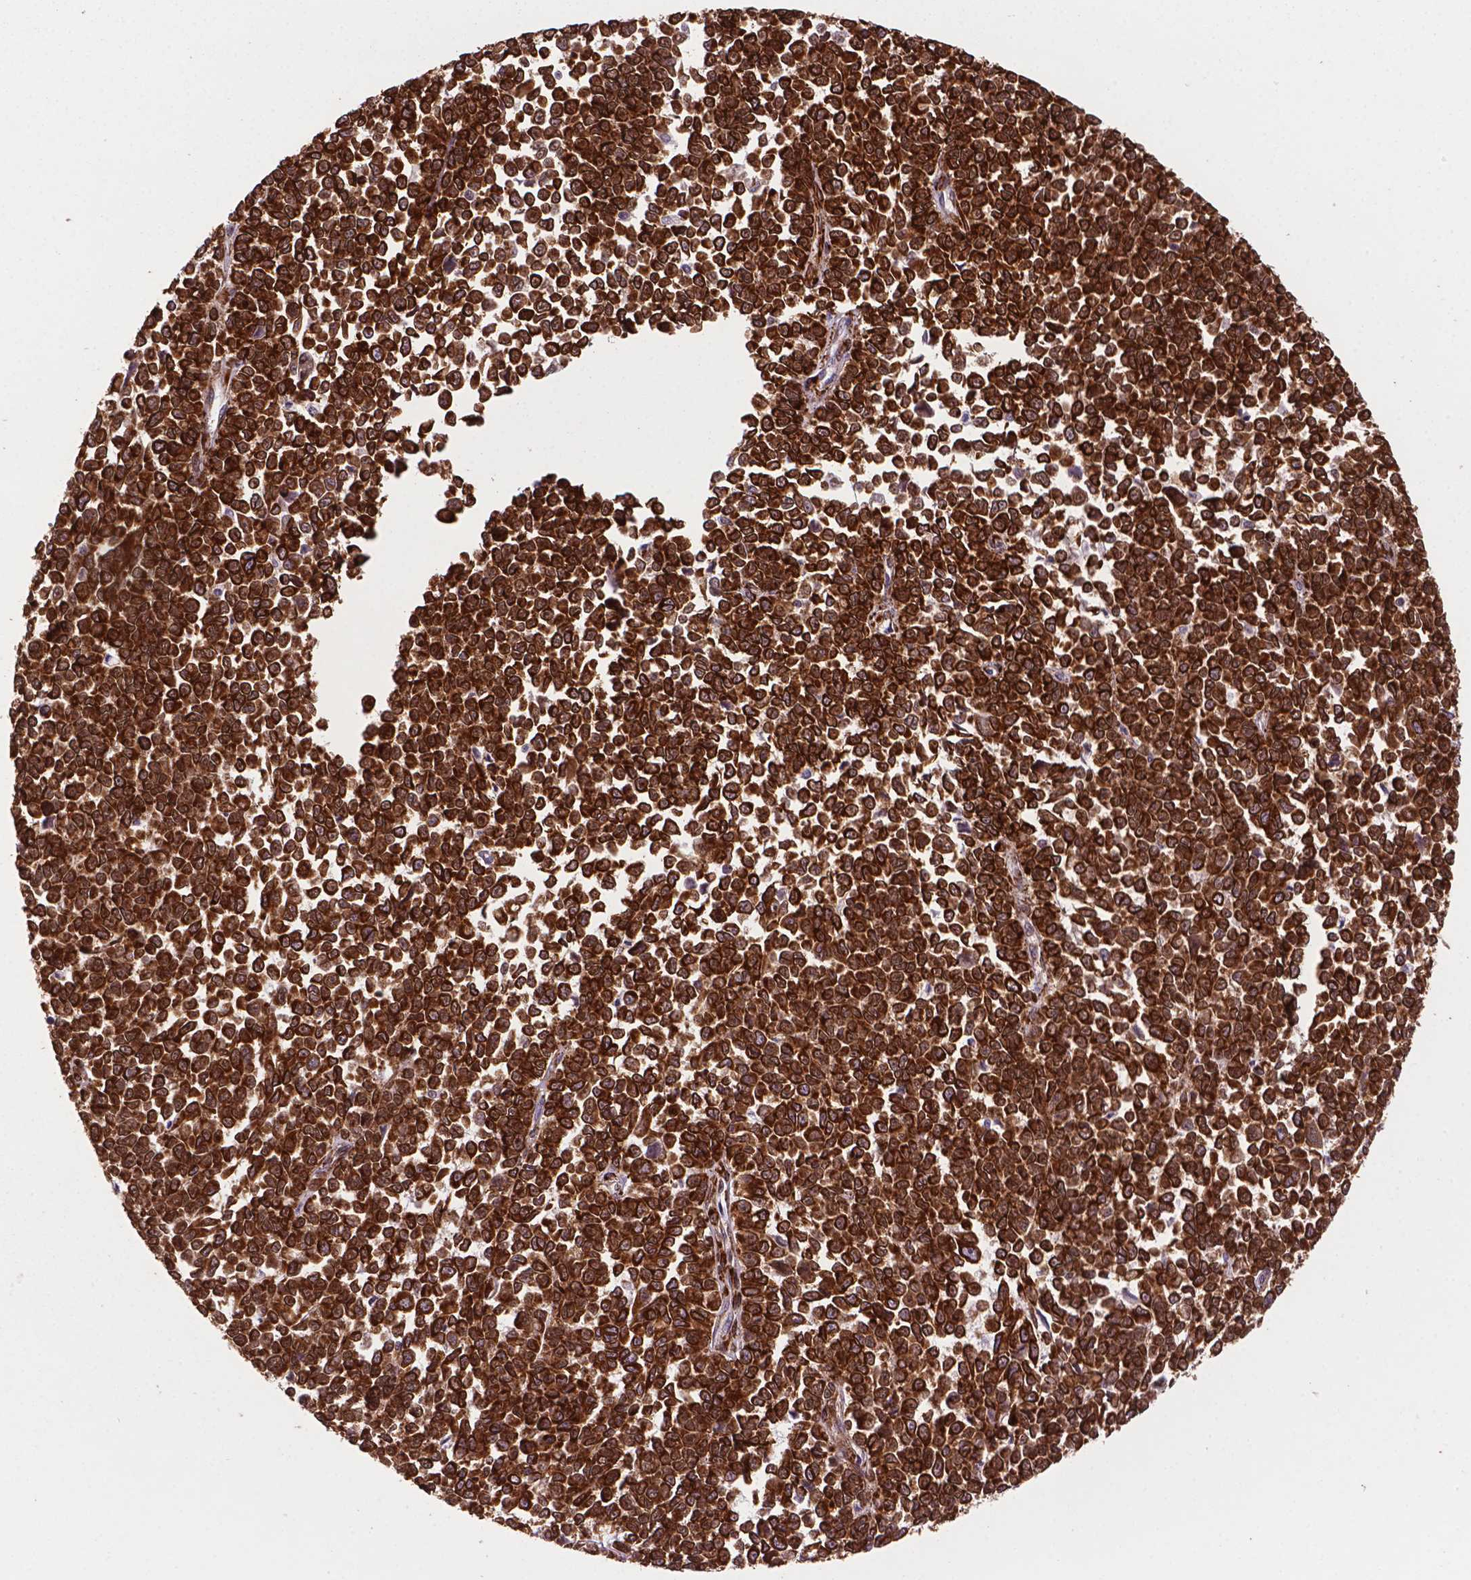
{"staining": {"intensity": "moderate", "quantity": ">75%", "location": "cytoplasmic/membranous,nuclear"}, "tissue": "melanoma", "cell_type": "Tumor cells", "image_type": "cancer", "snomed": [{"axis": "morphology", "description": "Malignant melanoma, NOS"}, {"axis": "topography", "description": "Skin"}], "caption": "IHC (DAB) staining of human malignant melanoma exhibits moderate cytoplasmic/membranous and nuclear protein expression in approximately >75% of tumor cells. (IHC, brightfield microscopy, high magnification).", "gene": "PLIN3", "patient": {"sex": "female", "age": 95}}